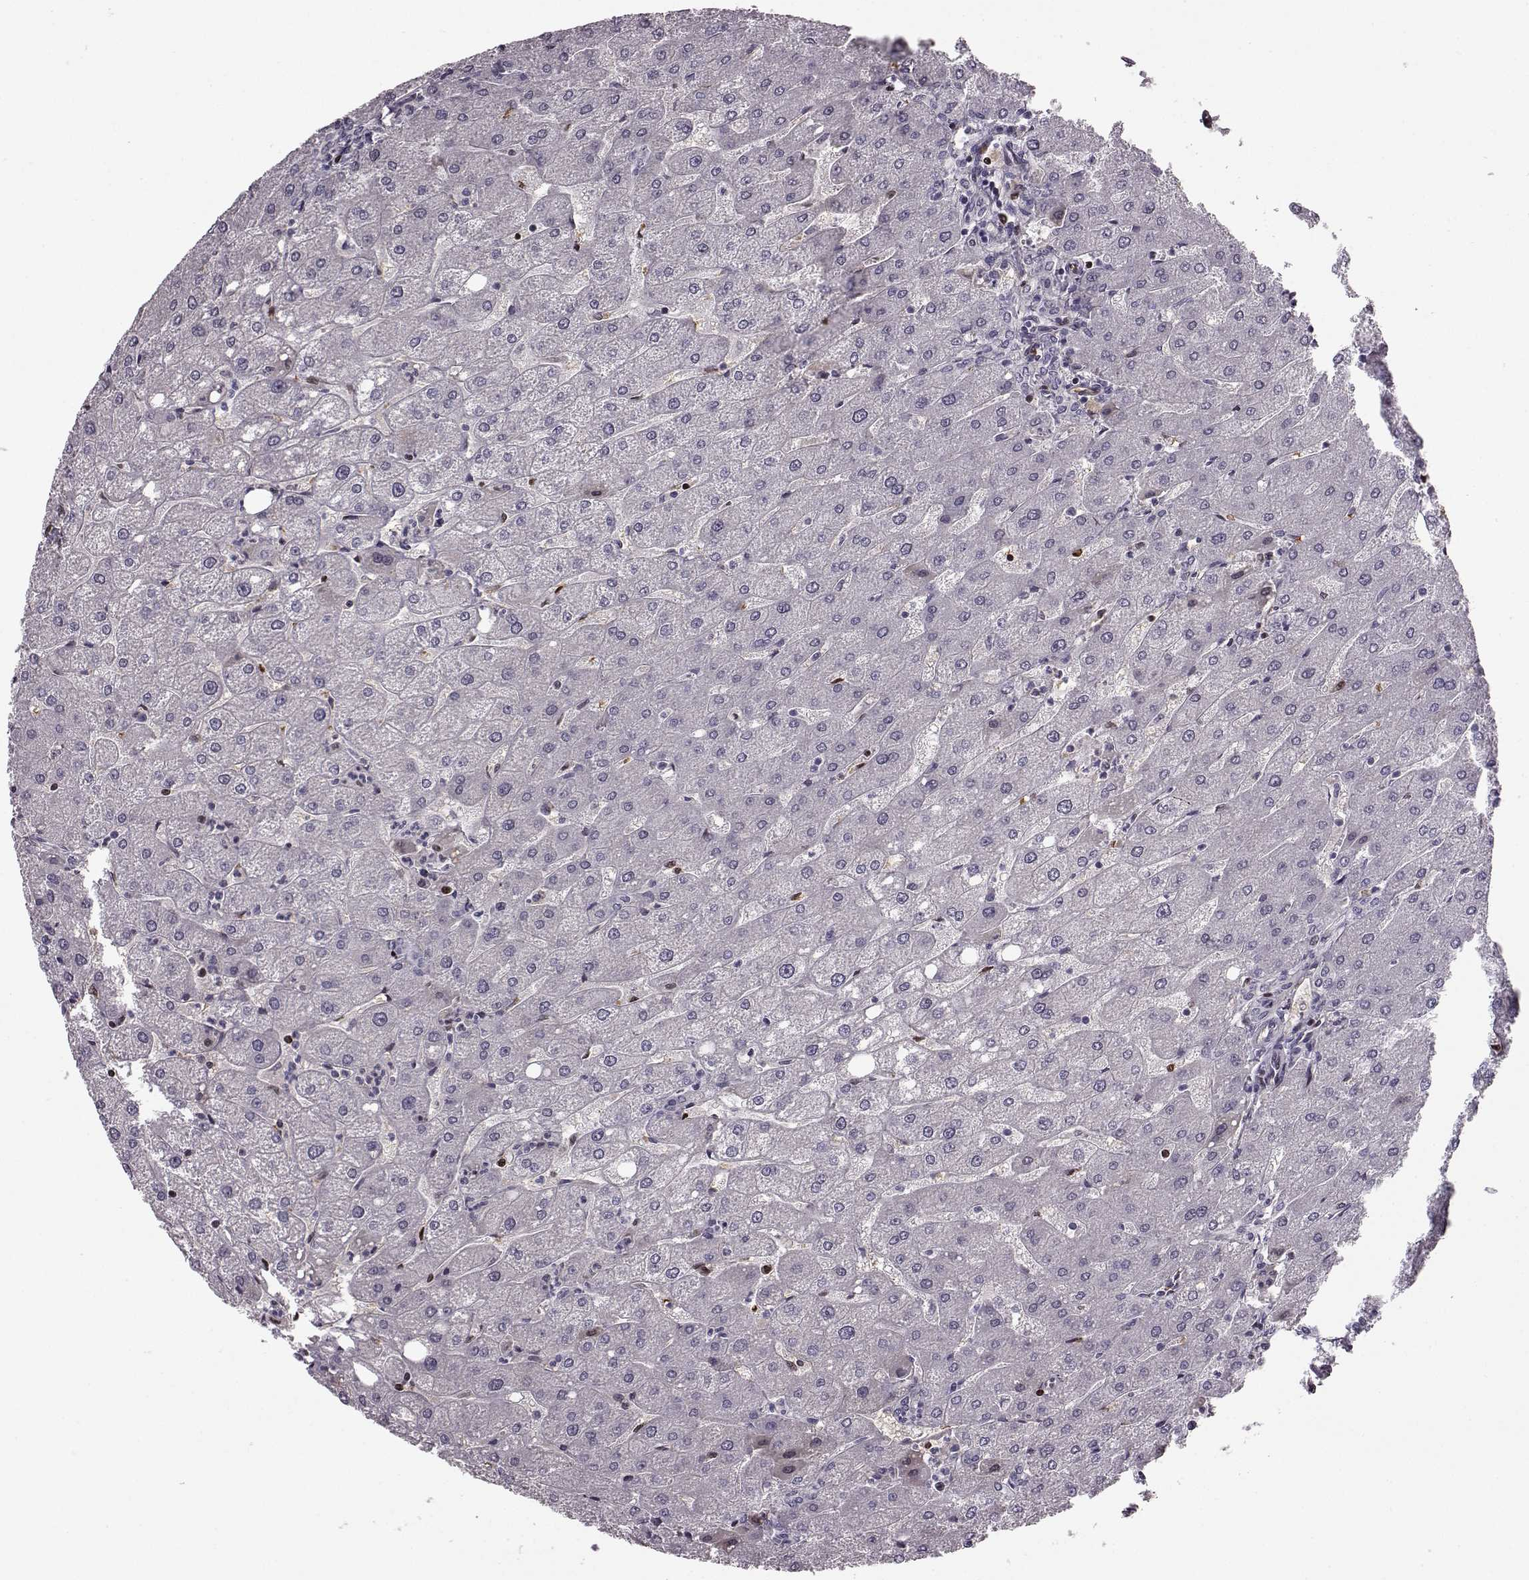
{"staining": {"intensity": "negative", "quantity": "none", "location": "none"}, "tissue": "liver", "cell_type": "Cholangiocytes", "image_type": "normal", "snomed": [{"axis": "morphology", "description": "Normal tissue, NOS"}, {"axis": "topography", "description": "Liver"}], "caption": "Micrograph shows no significant protein expression in cholangiocytes of benign liver. (DAB immunohistochemistry (IHC) visualized using brightfield microscopy, high magnification).", "gene": "PROP1", "patient": {"sex": "male", "age": 67}}